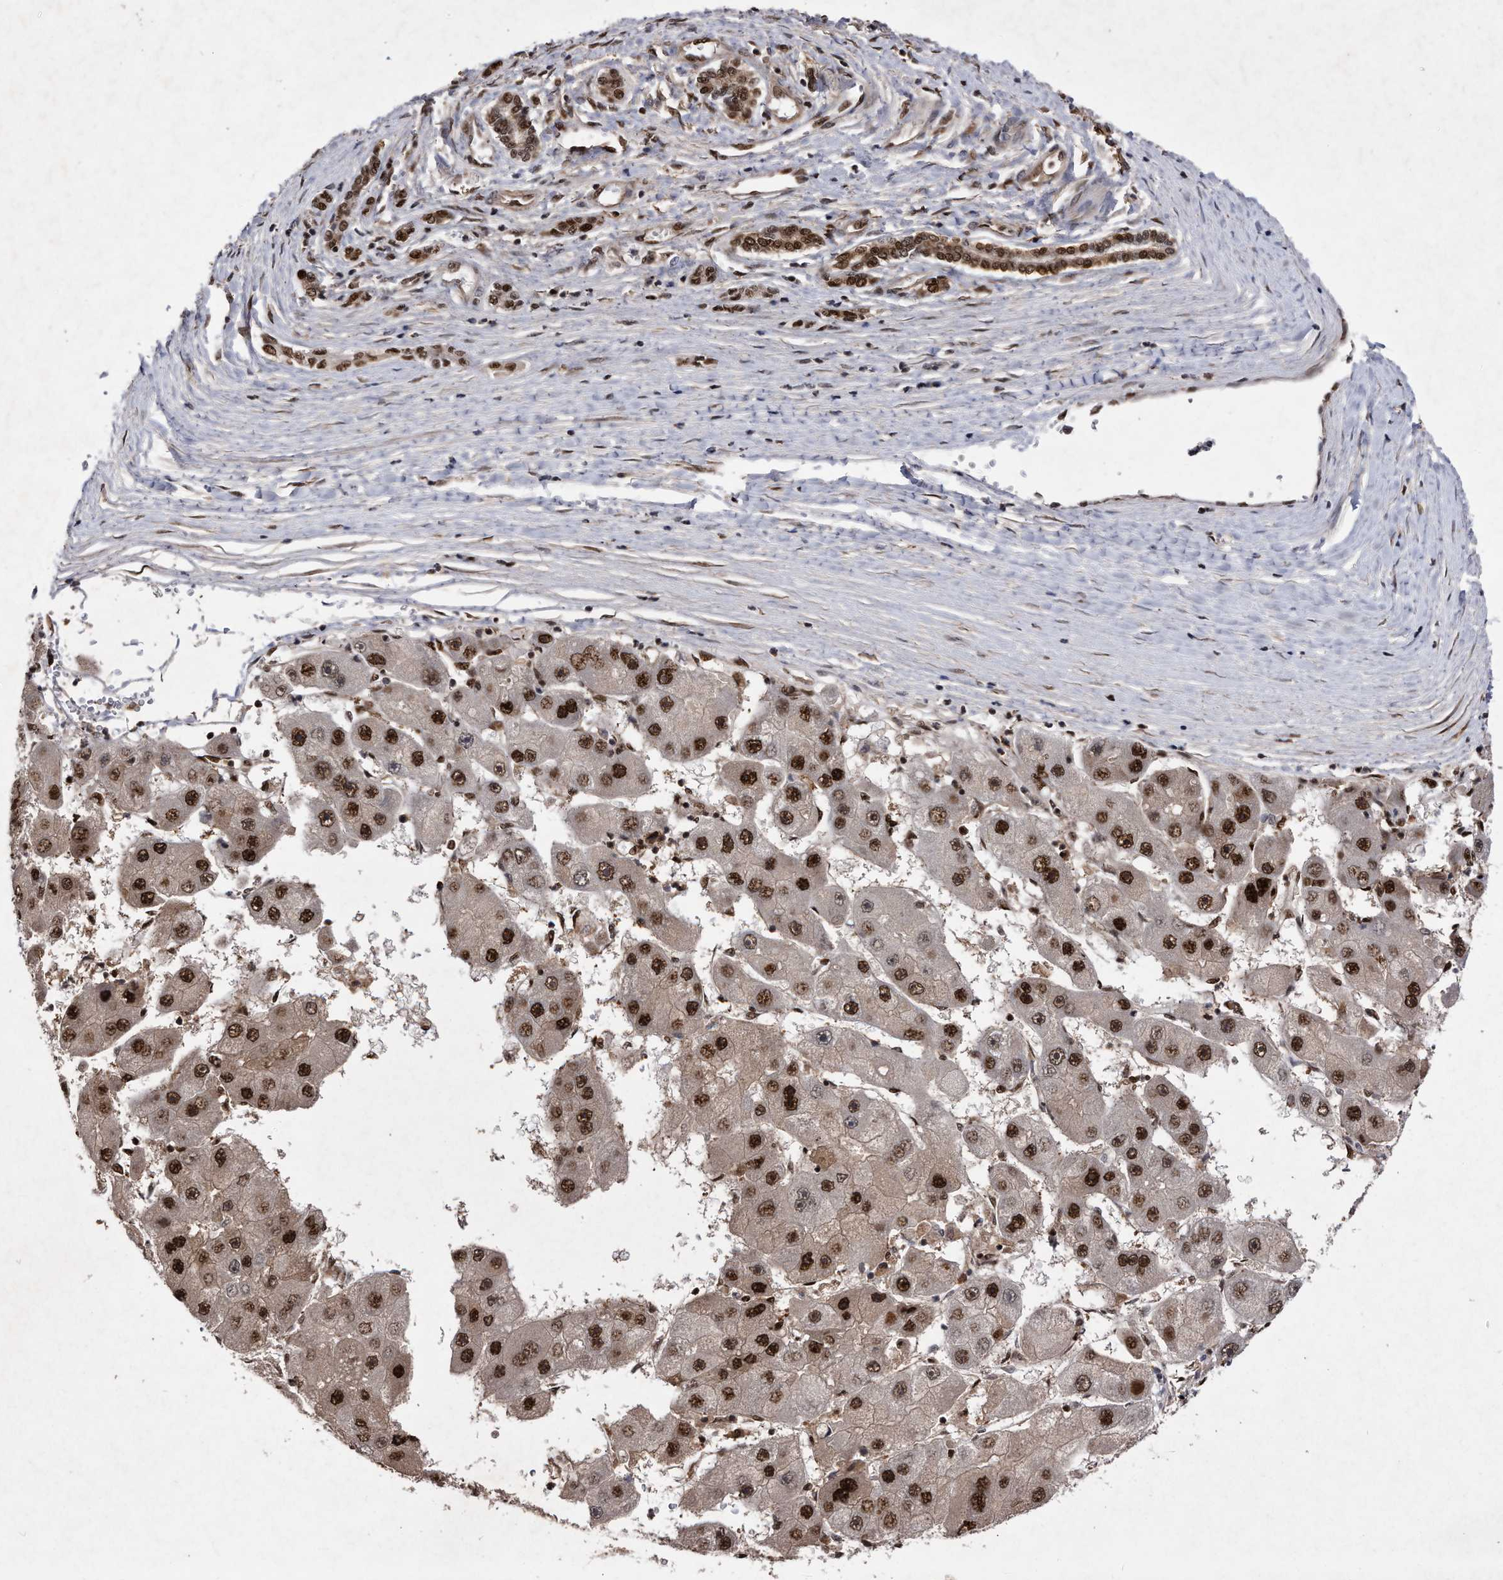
{"staining": {"intensity": "strong", "quantity": ">75%", "location": "nuclear"}, "tissue": "liver cancer", "cell_type": "Tumor cells", "image_type": "cancer", "snomed": [{"axis": "morphology", "description": "Carcinoma, Hepatocellular, NOS"}, {"axis": "topography", "description": "Liver"}], "caption": "Brown immunohistochemical staining in liver cancer (hepatocellular carcinoma) shows strong nuclear staining in about >75% of tumor cells.", "gene": "RAD23B", "patient": {"sex": "female", "age": 61}}